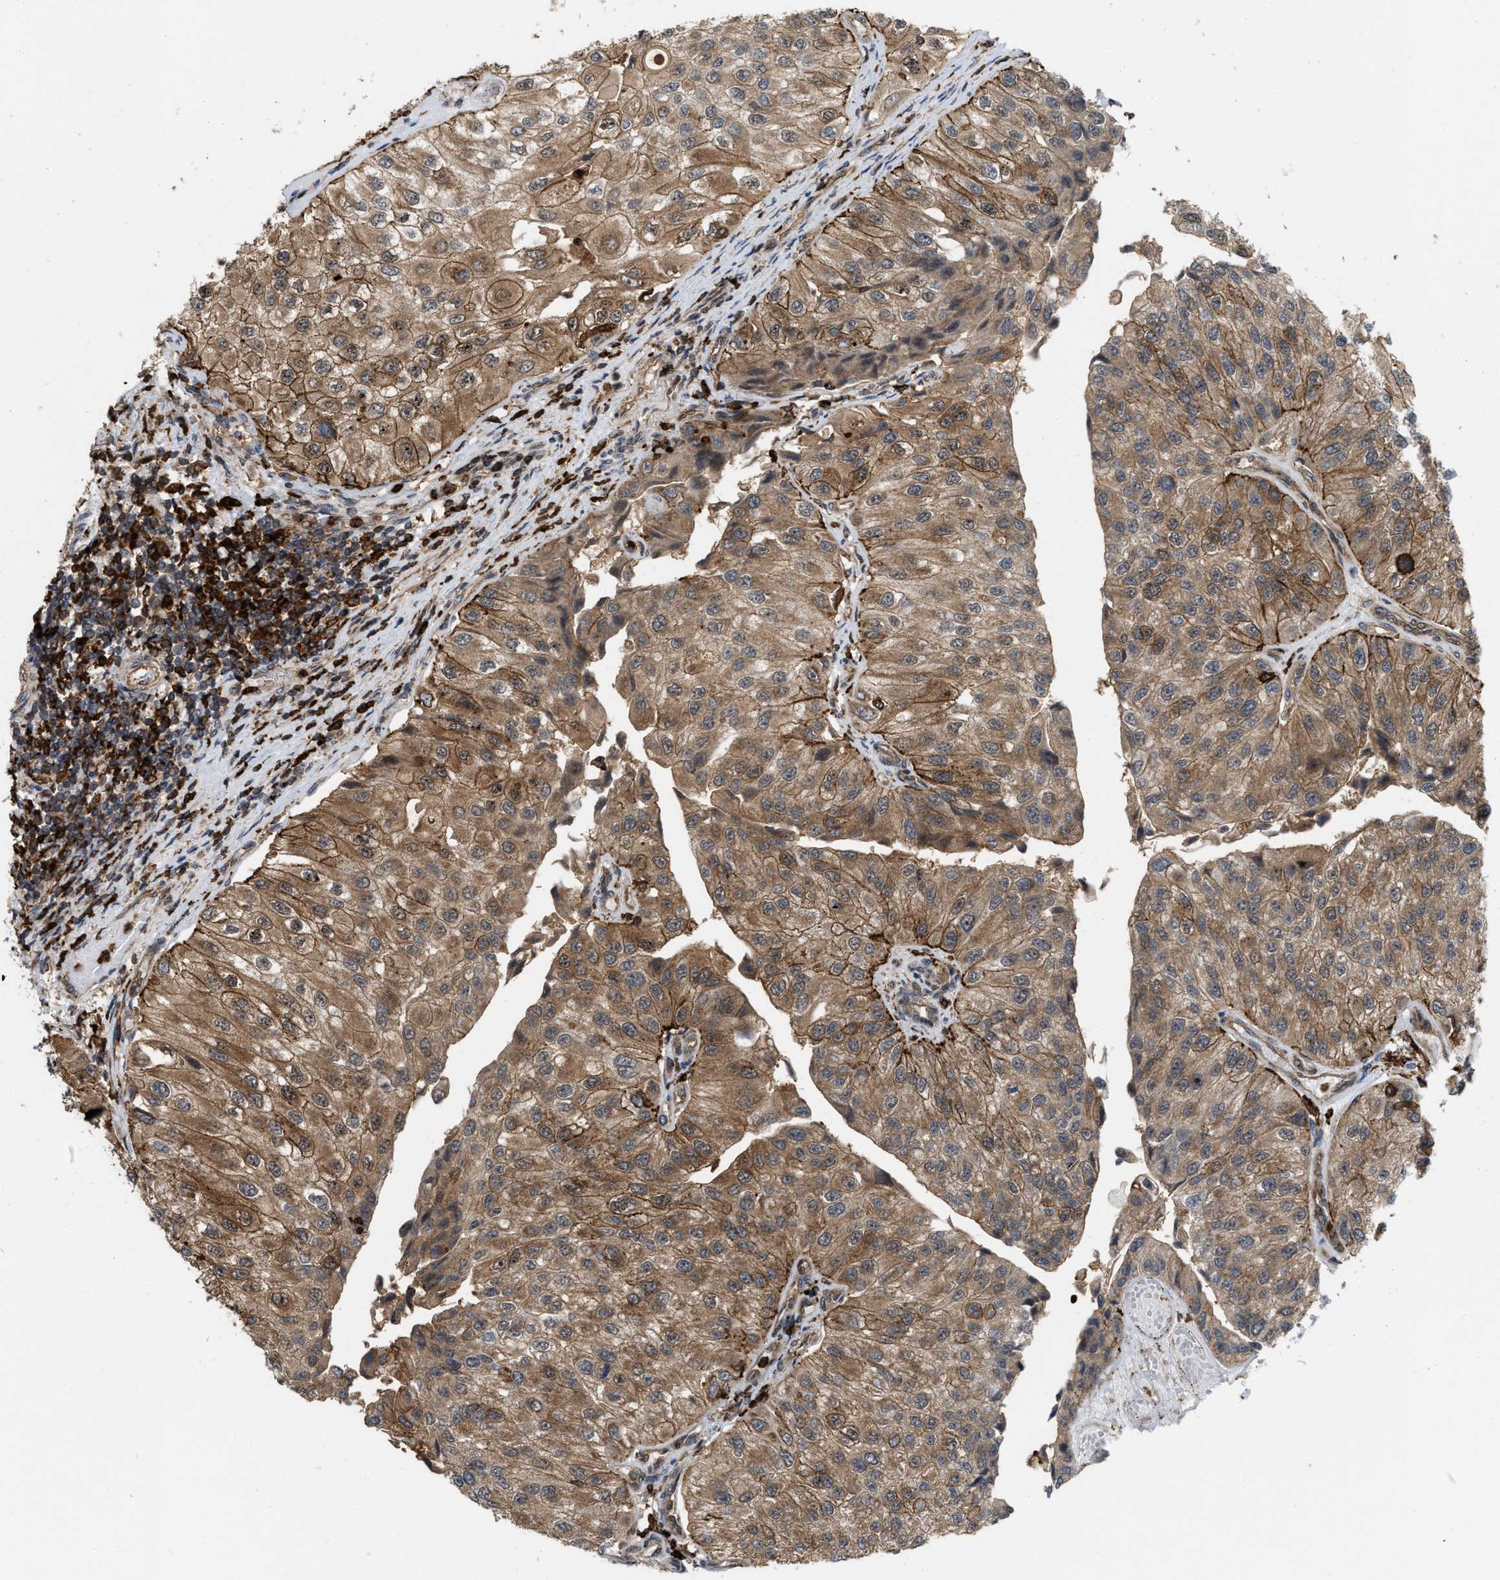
{"staining": {"intensity": "moderate", "quantity": ">75%", "location": "cytoplasmic/membranous"}, "tissue": "urothelial cancer", "cell_type": "Tumor cells", "image_type": "cancer", "snomed": [{"axis": "morphology", "description": "Urothelial carcinoma, High grade"}, {"axis": "topography", "description": "Kidney"}, {"axis": "topography", "description": "Urinary bladder"}], "caption": "Brown immunohistochemical staining in human high-grade urothelial carcinoma shows moderate cytoplasmic/membranous staining in approximately >75% of tumor cells.", "gene": "IQCE", "patient": {"sex": "male", "age": 77}}